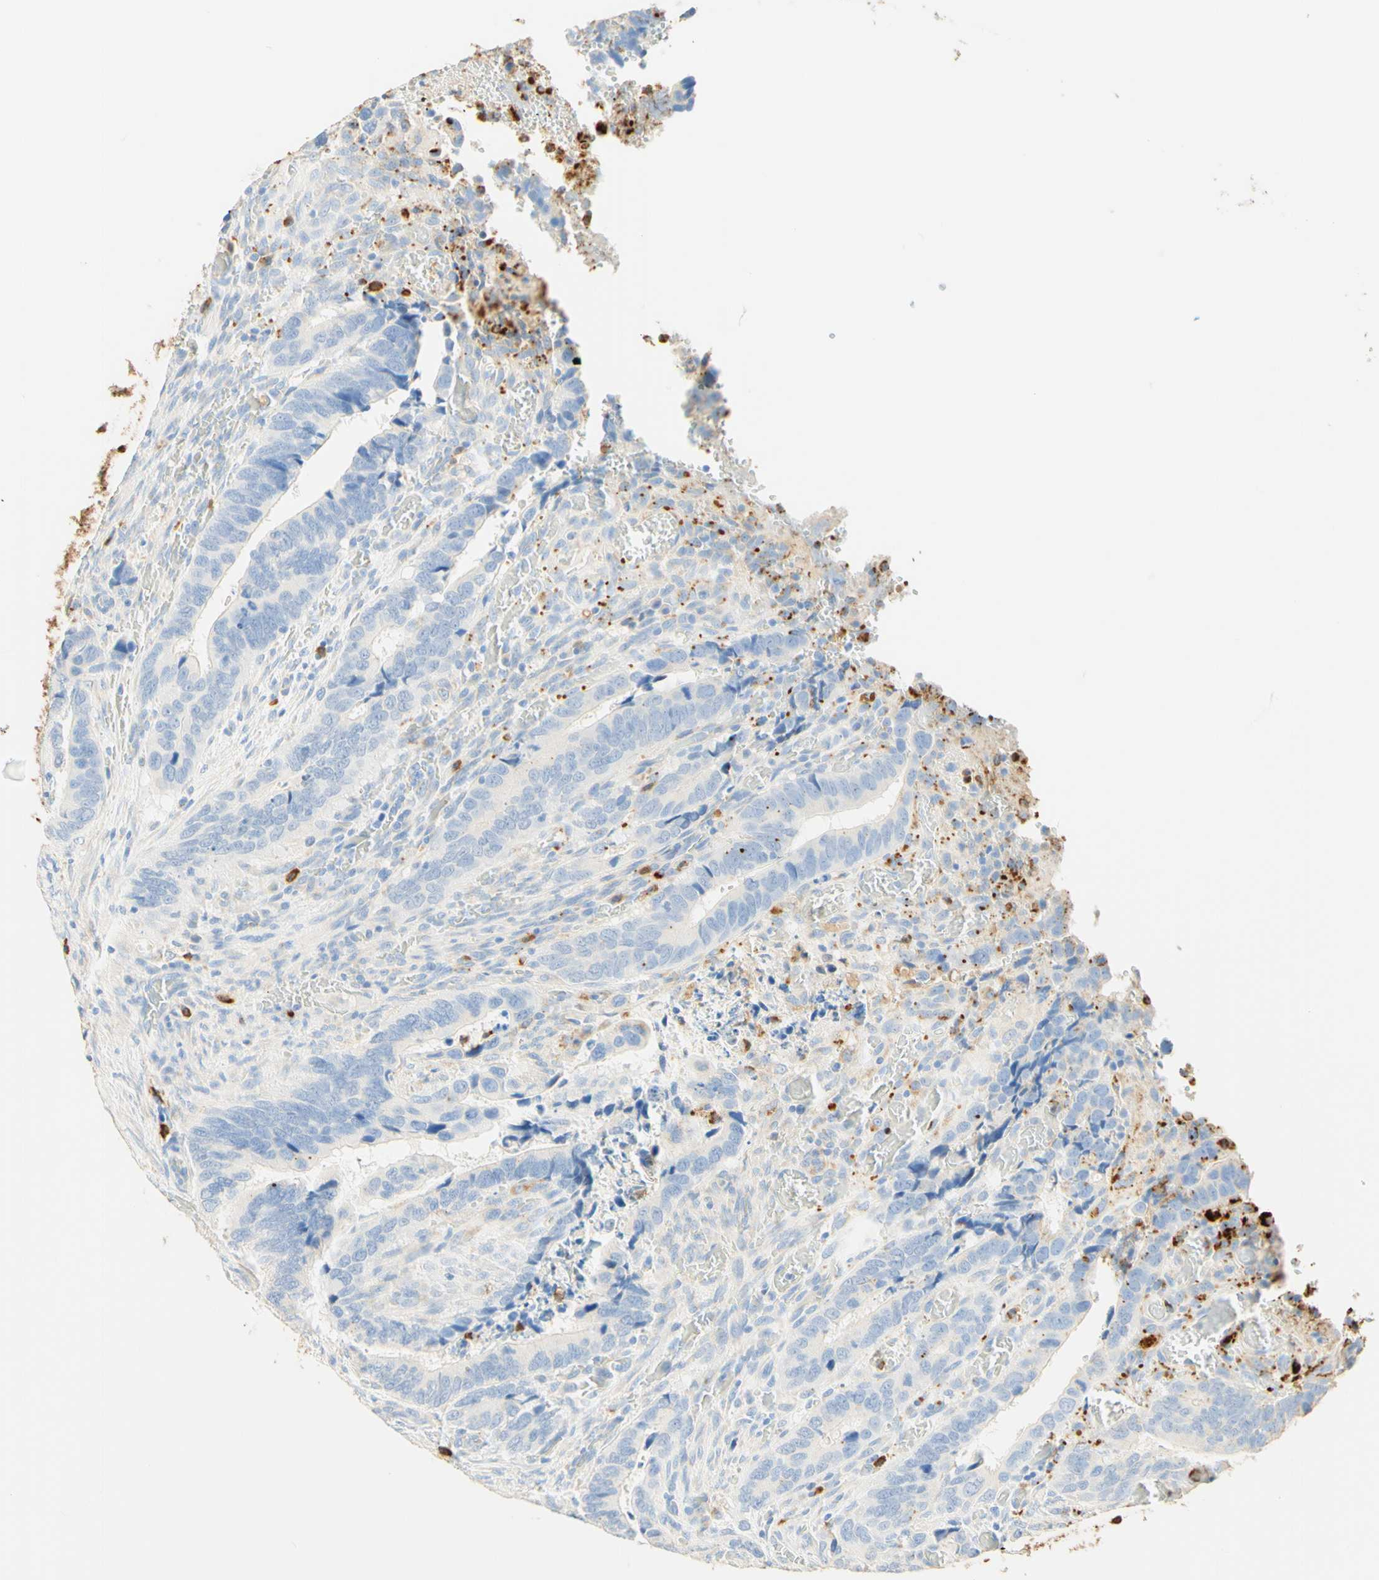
{"staining": {"intensity": "negative", "quantity": "none", "location": "none"}, "tissue": "colorectal cancer", "cell_type": "Tumor cells", "image_type": "cancer", "snomed": [{"axis": "morphology", "description": "Adenocarcinoma, NOS"}, {"axis": "topography", "description": "Colon"}], "caption": "DAB immunohistochemical staining of colorectal cancer demonstrates no significant staining in tumor cells.", "gene": "CD63", "patient": {"sex": "male", "age": 72}}